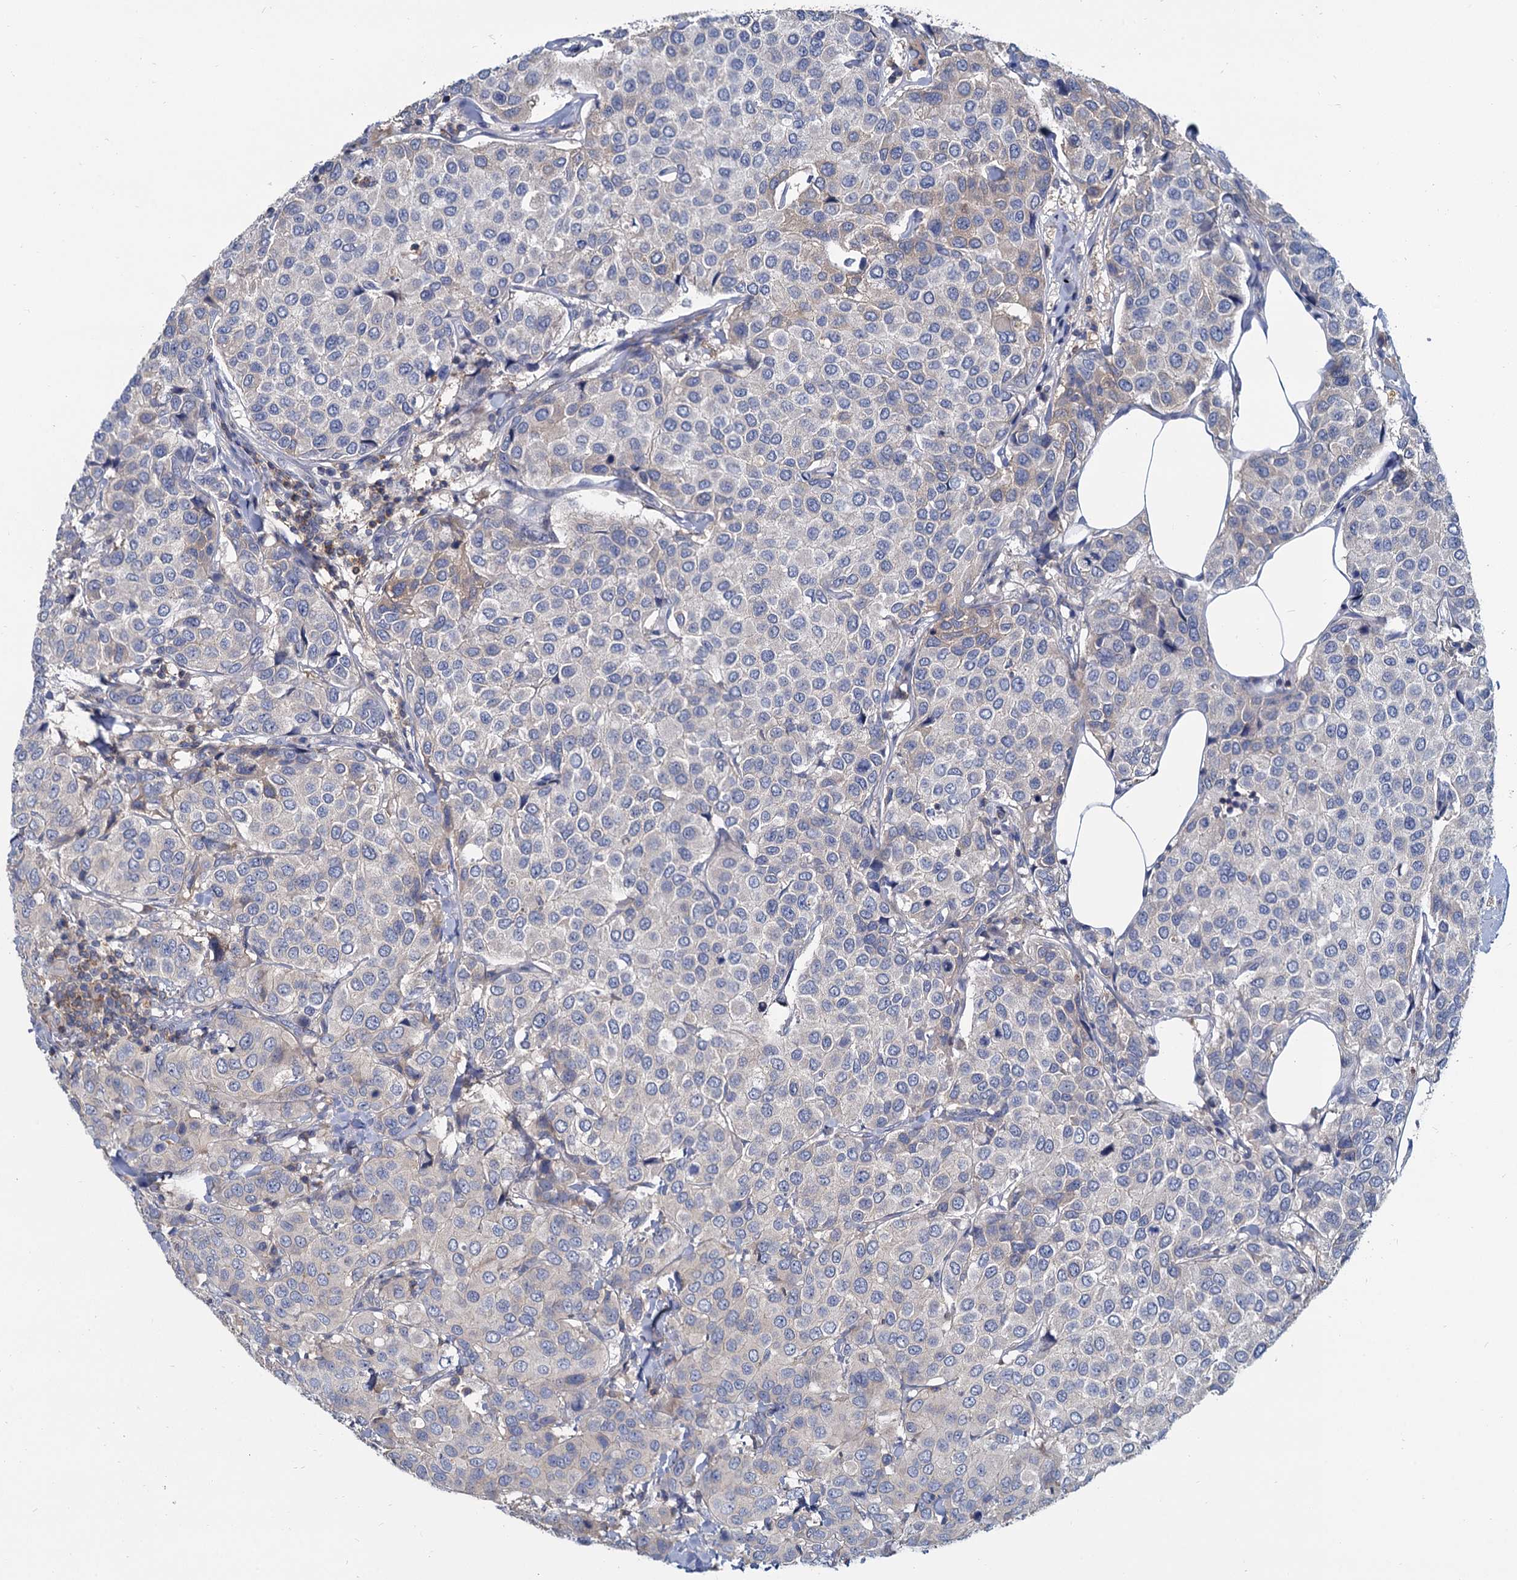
{"staining": {"intensity": "negative", "quantity": "none", "location": "none"}, "tissue": "breast cancer", "cell_type": "Tumor cells", "image_type": "cancer", "snomed": [{"axis": "morphology", "description": "Duct carcinoma"}, {"axis": "topography", "description": "Breast"}], "caption": "DAB (3,3'-diaminobenzidine) immunohistochemical staining of breast cancer displays no significant positivity in tumor cells. (Brightfield microscopy of DAB (3,3'-diaminobenzidine) IHC at high magnification).", "gene": "ACSM3", "patient": {"sex": "female", "age": 55}}